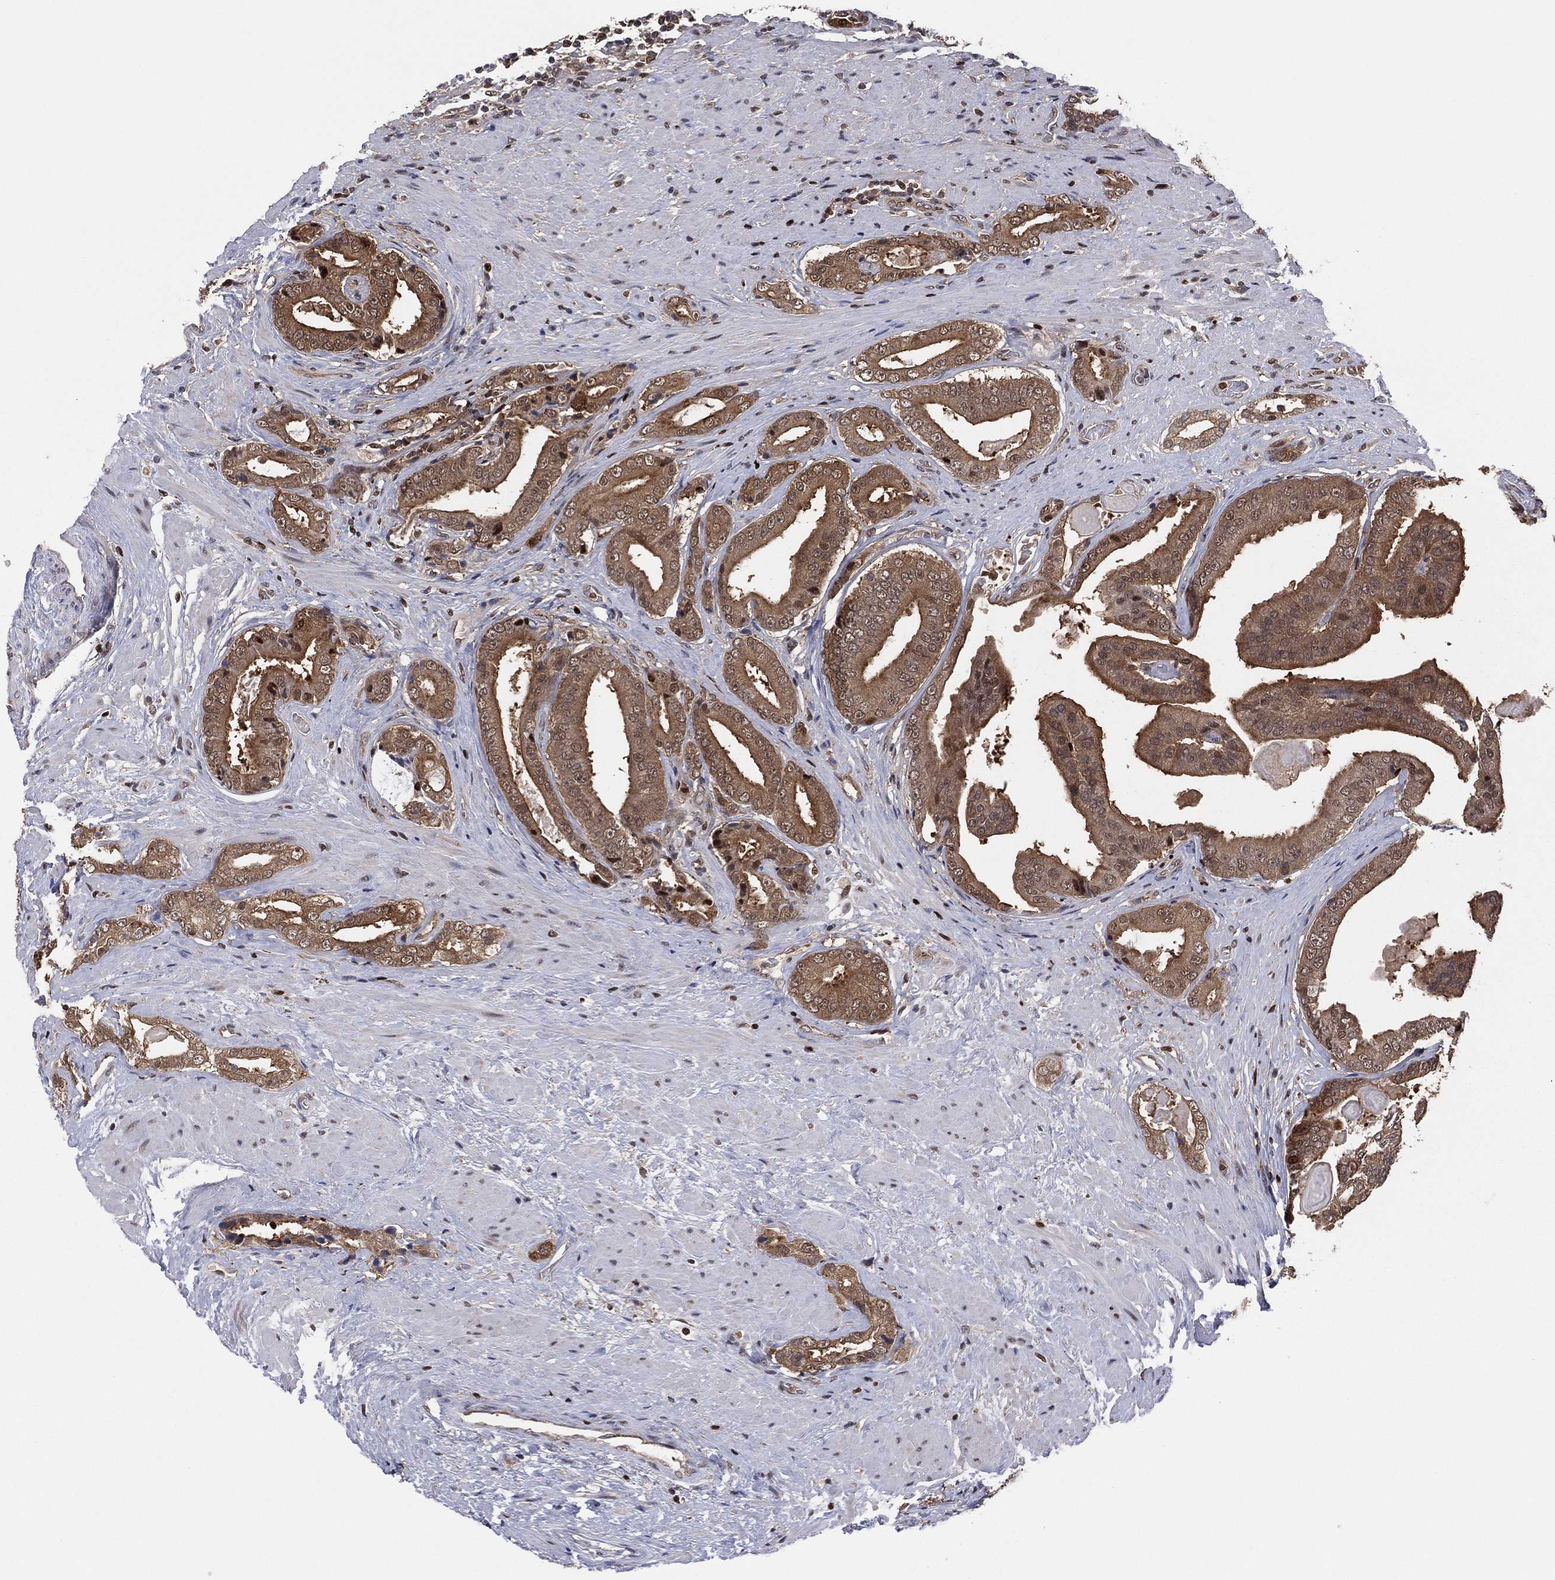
{"staining": {"intensity": "moderate", "quantity": ">75%", "location": "cytoplasmic/membranous"}, "tissue": "prostate cancer", "cell_type": "Tumor cells", "image_type": "cancer", "snomed": [{"axis": "morphology", "description": "Adenocarcinoma, Low grade"}, {"axis": "topography", "description": "Prostate and seminal vesicle, NOS"}], "caption": "Prostate cancer (low-grade adenocarcinoma) stained with a brown dye demonstrates moderate cytoplasmic/membranous positive staining in approximately >75% of tumor cells.", "gene": "PSMA1", "patient": {"sex": "male", "age": 61}}